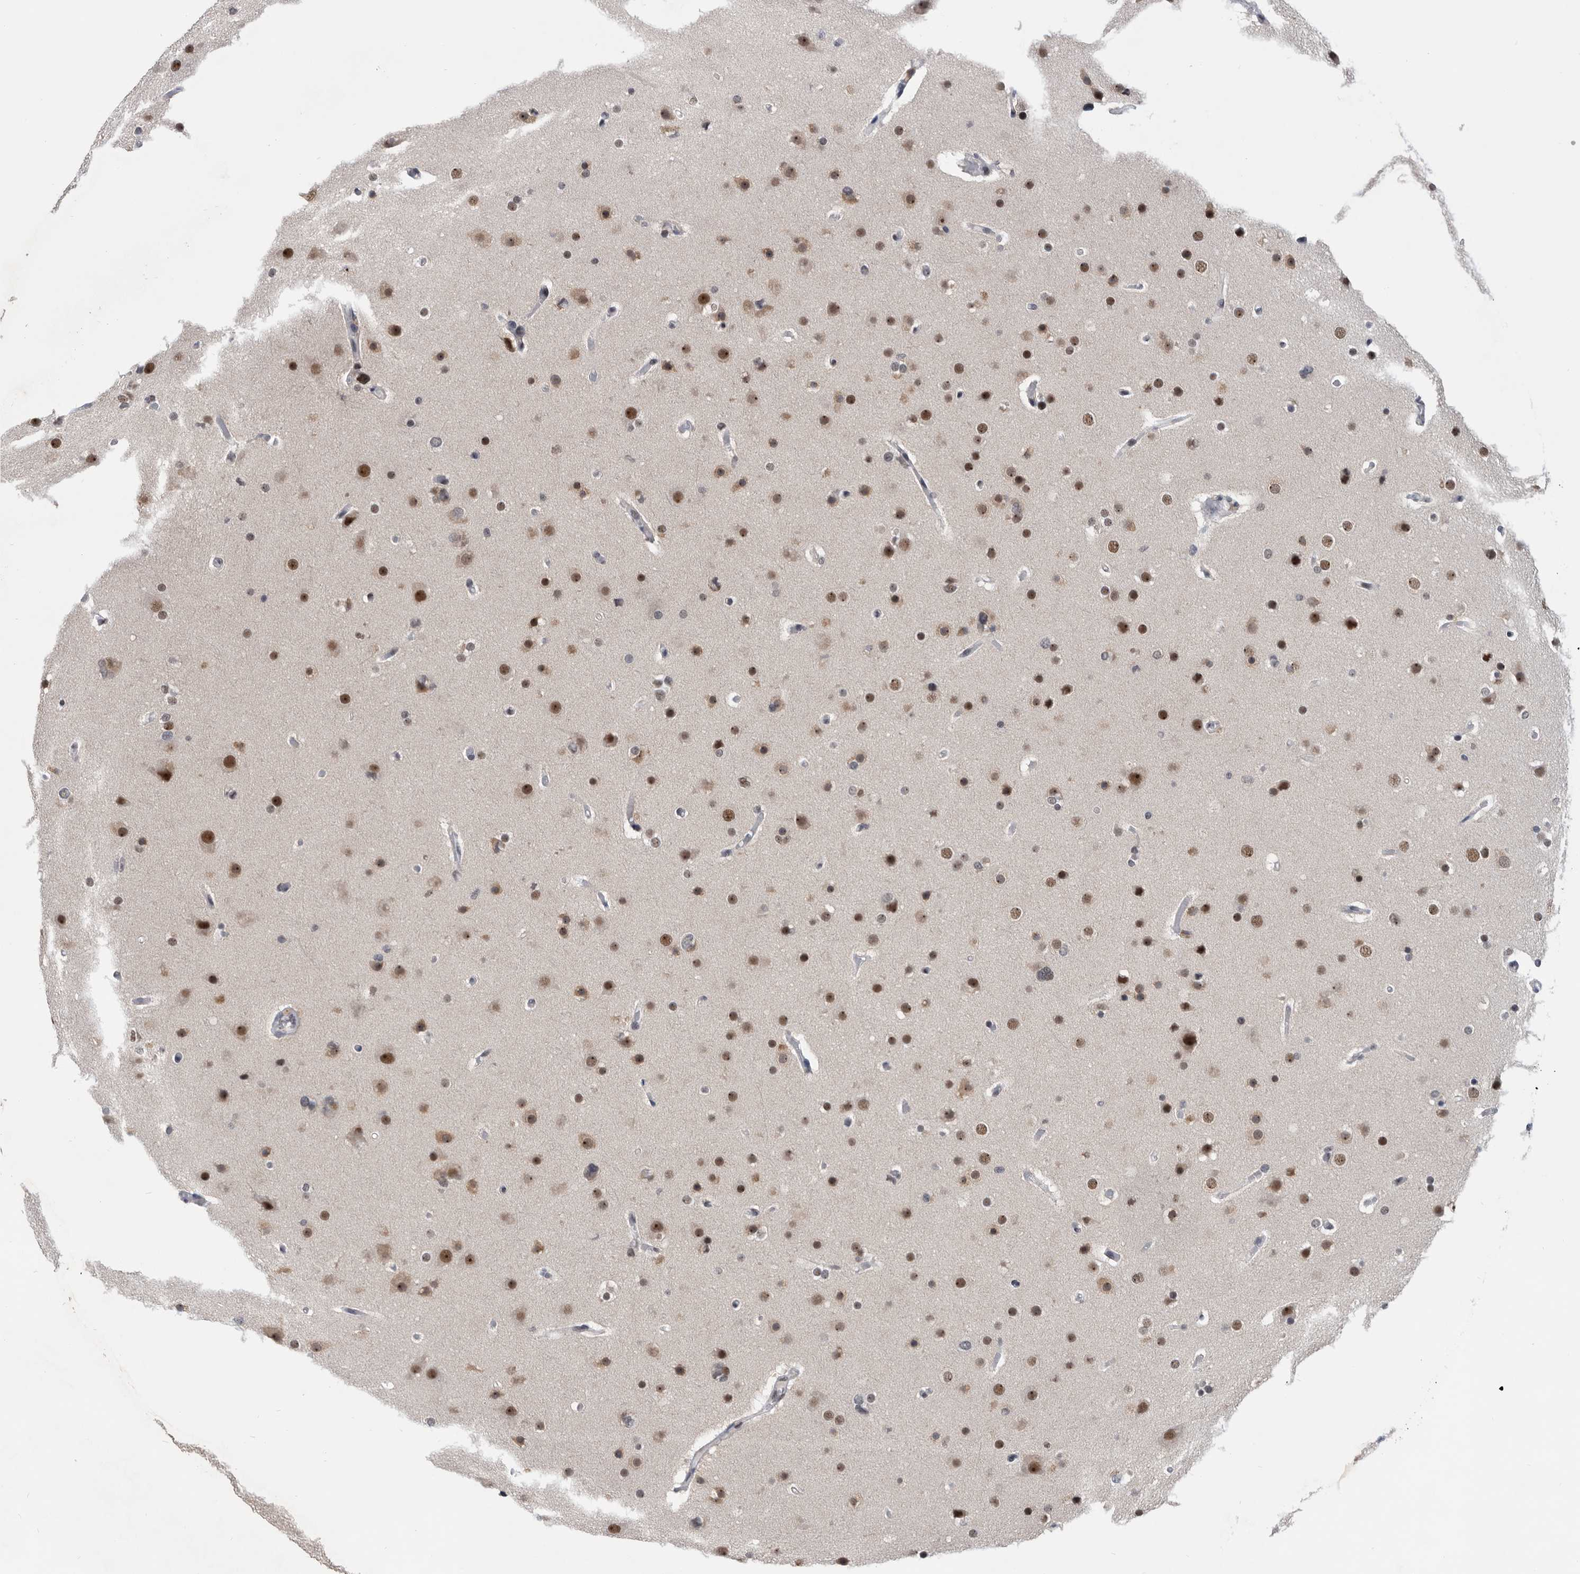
{"staining": {"intensity": "moderate", "quantity": "25%-75%", "location": "nuclear"}, "tissue": "glioma", "cell_type": "Tumor cells", "image_type": "cancer", "snomed": [{"axis": "morphology", "description": "Glioma, malignant, High grade"}, {"axis": "topography", "description": "Cerebral cortex"}], "caption": "A brown stain labels moderate nuclear staining of a protein in human high-grade glioma (malignant) tumor cells.", "gene": "ZNF260", "patient": {"sex": "female", "age": 36}}